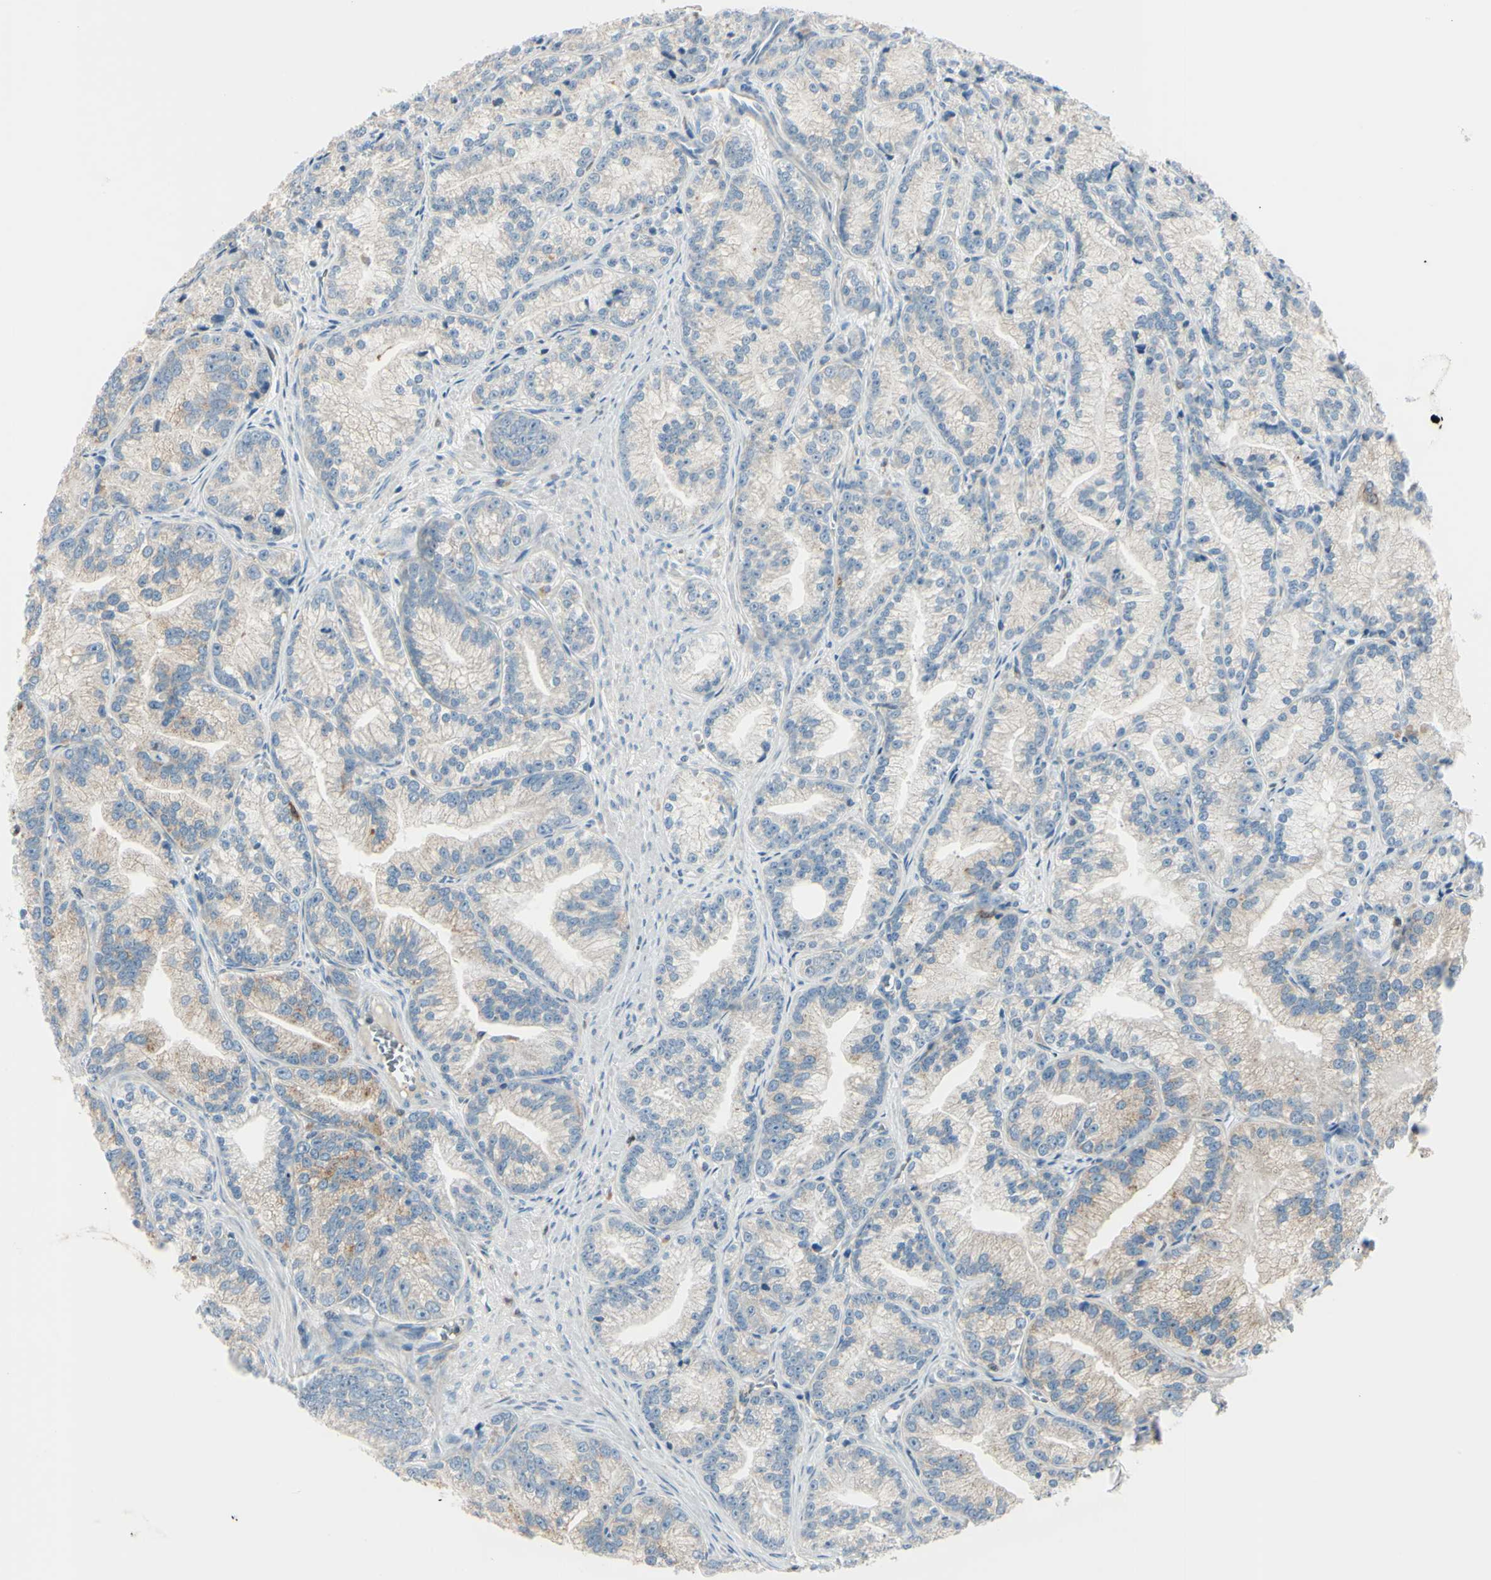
{"staining": {"intensity": "weak", "quantity": ">75%", "location": "cytoplasmic/membranous"}, "tissue": "prostate cancer", "cell_type": "Tumor cells", "image_type": "cancer", "snomed": [{"axis": "morphology", "description": "Adenocarcinoma, Low grade"}, {"axis": "topography", "description": "Prostate"}], "caption": "Tumor cells demonstrate low levels of weak cytoplasmic/membranous positivity in about >75% of cells in human prostate cancer (adenocarcinoma (low-grade)).", "gene": "CYRIB", "patient": {"sex": "male", "age": 89}}